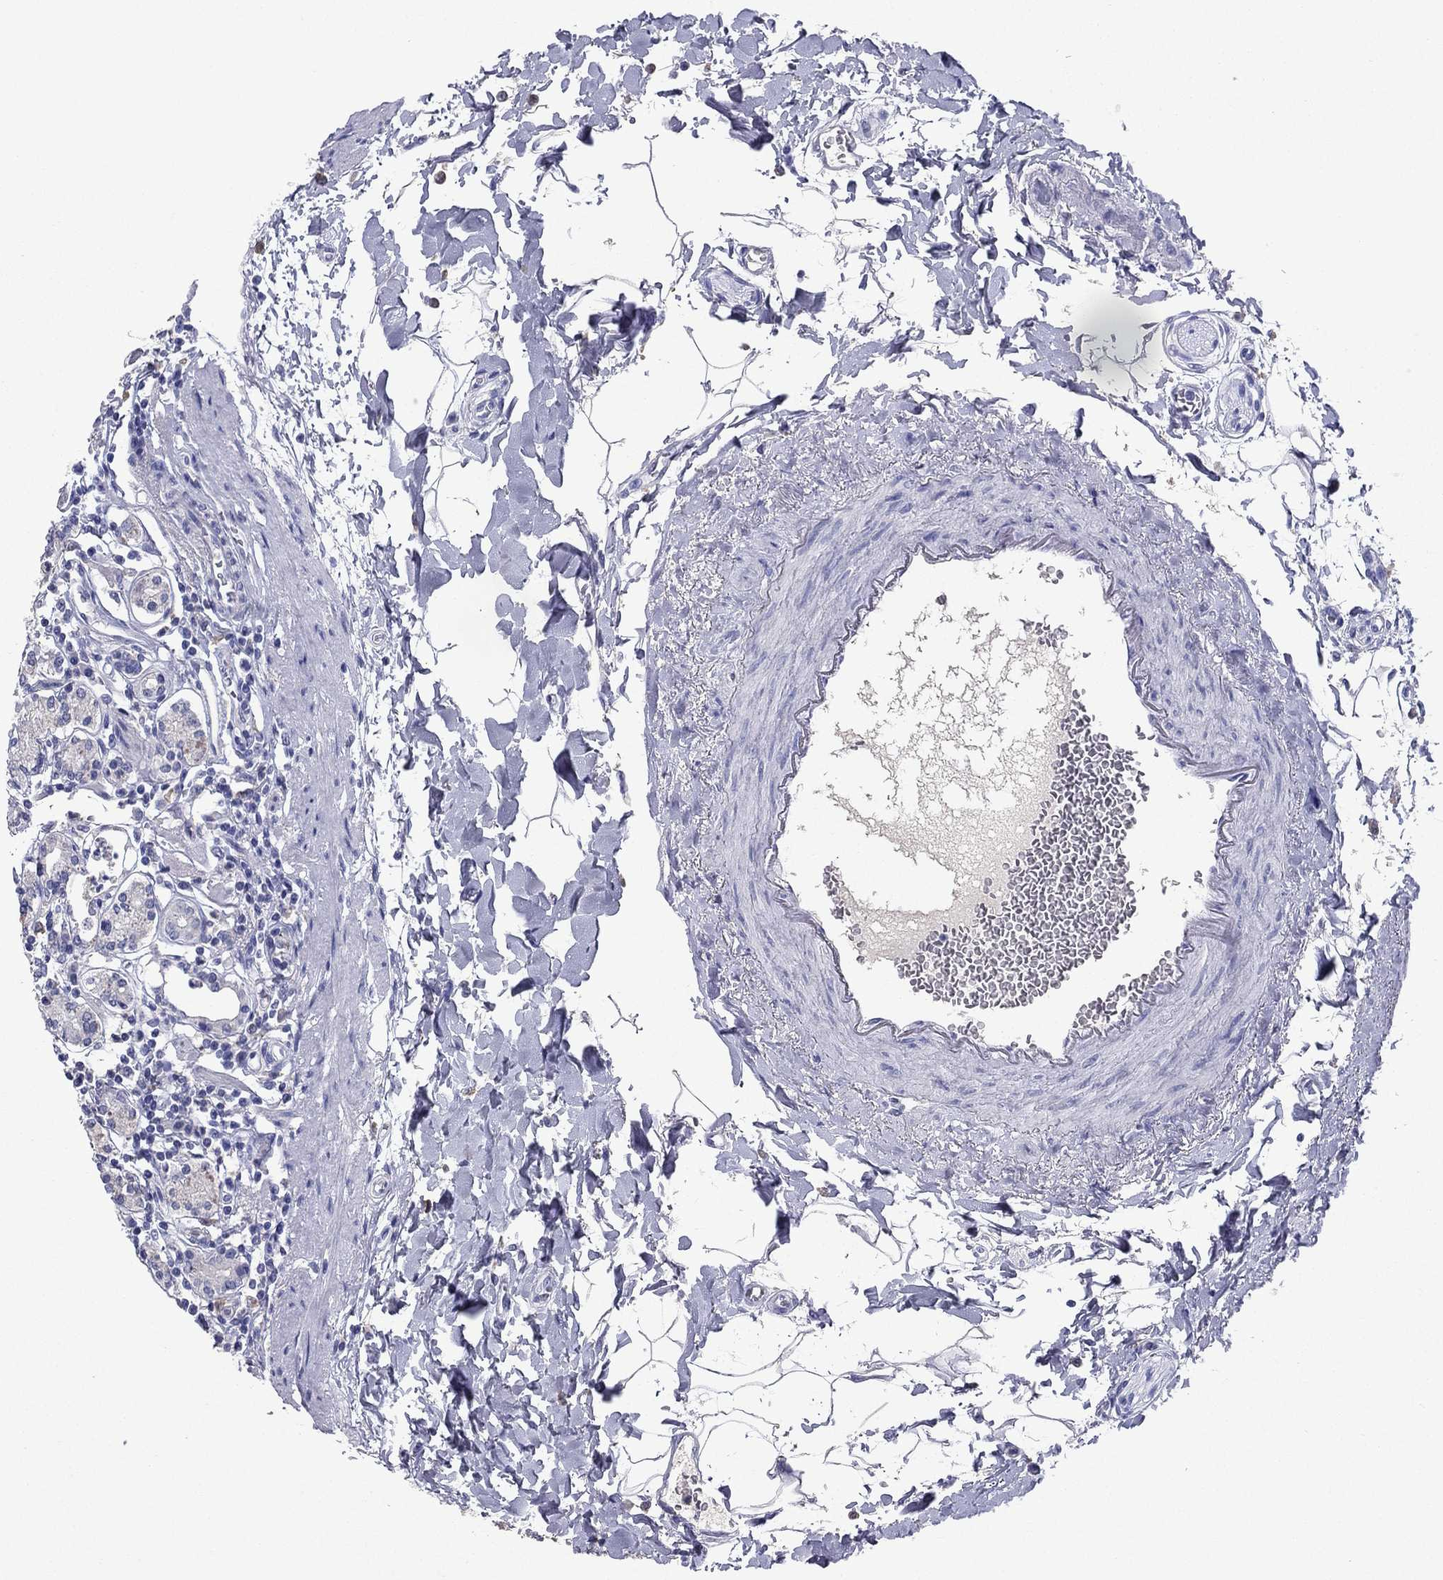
{"staining": {"intensity": "negative", "quantity": "none", "location": "none"}, "tissue": "stomach", "cell_type": "Glandular cells", "image_type": "normal", "snomed": [{"axis": "morphology", "description": "Normal tissue, NOS"}, {"axis": "topography", "description": "Stomach, upper"}, {"axis": "topography", "description": "Stomach"}], "caption": "High magnification brightfield microscopy of normal stomach stained with DAB (3,3'-diaminobenzidine) (brown) and counterstained with hematoxylin (blue): glandular cells show no significant positivity.", "gene": "CFAP119", "patient": {"sex": "male", "age": 62}}